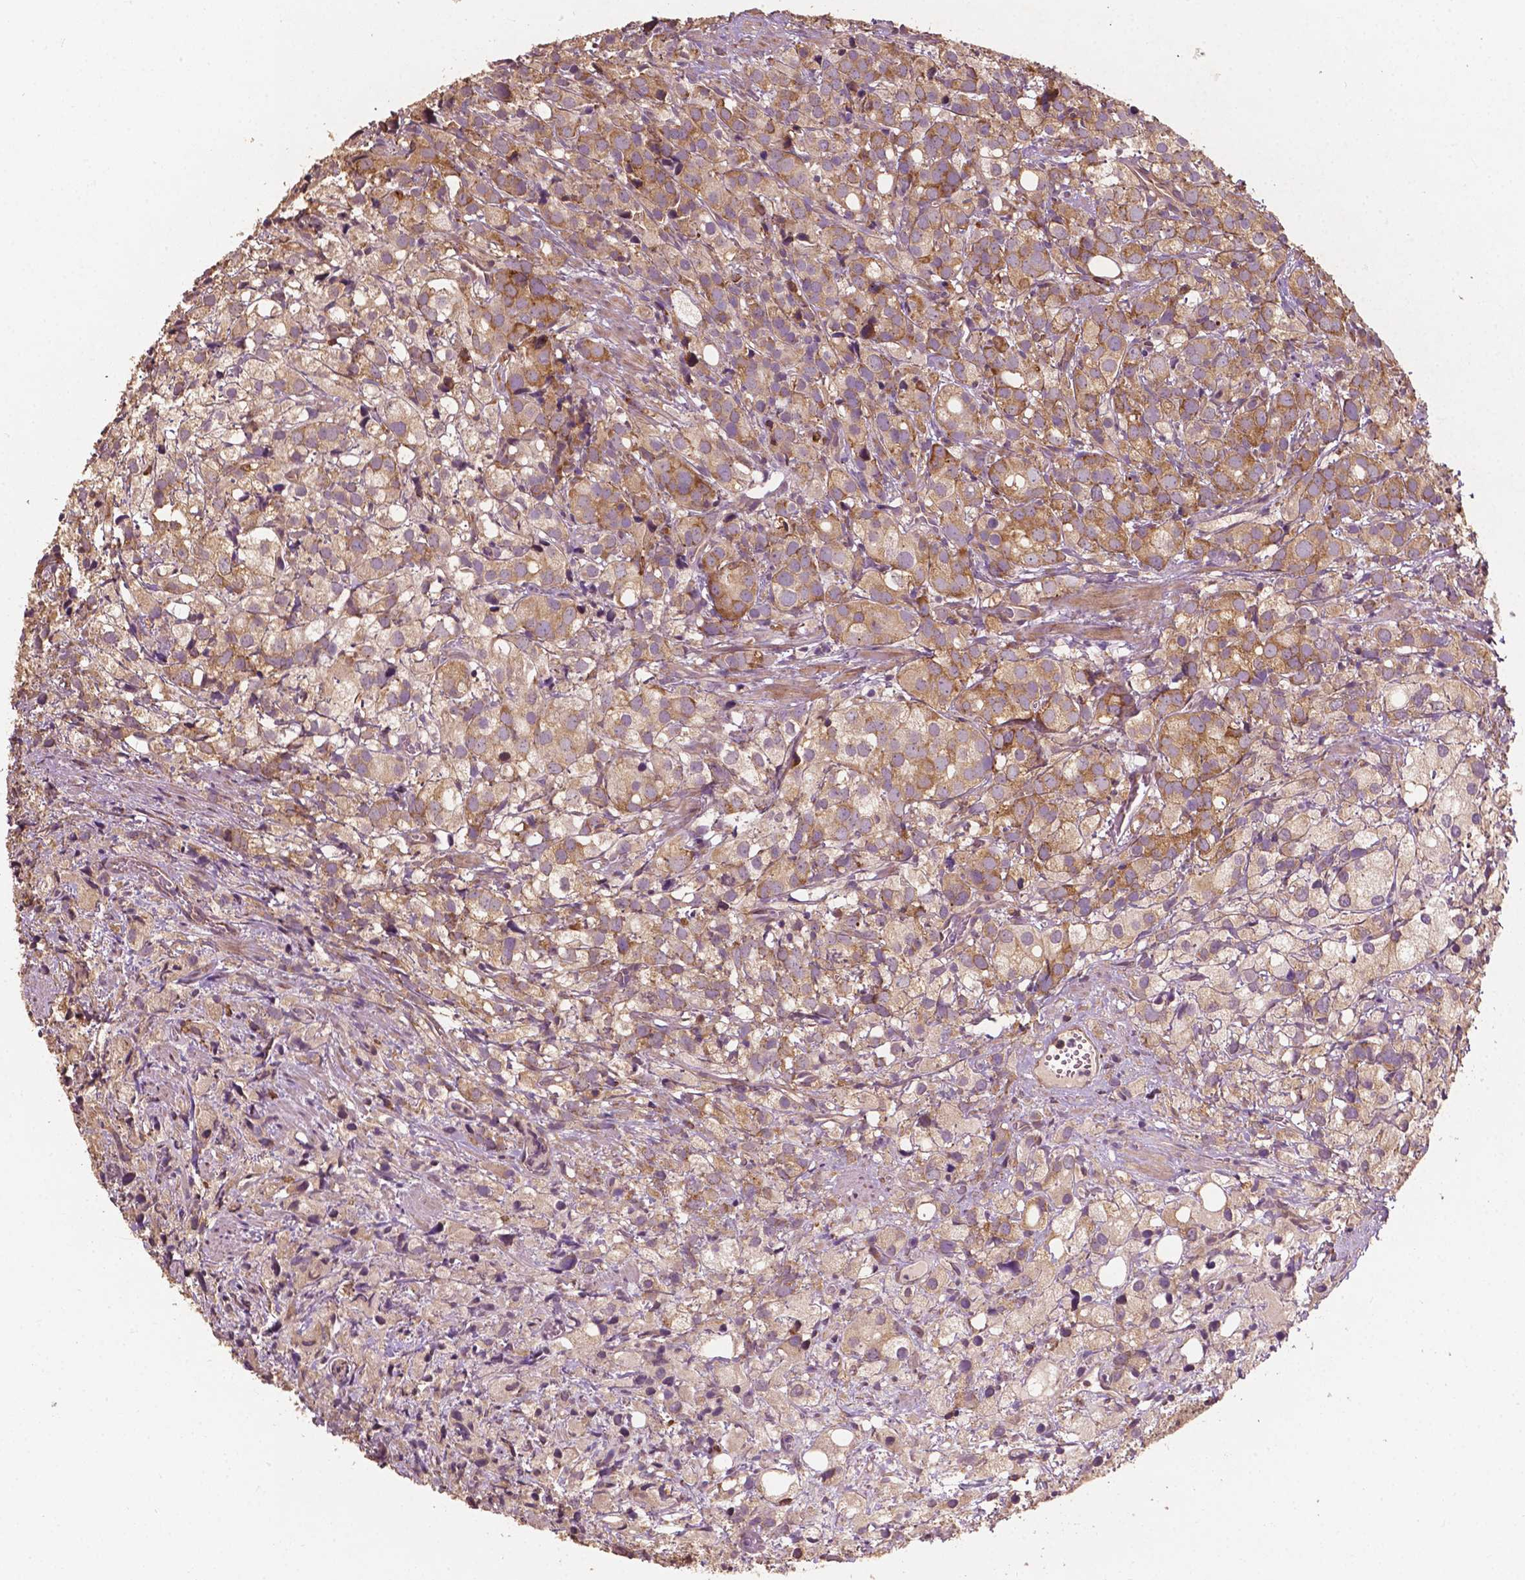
{"staining": {"intensity": "moderate", "quantity": "25%-75%", "location": "cytoplasmic/membranous"}, "tissue": "prostate cancer", "cell_type": "Tumor cells", "image_type": "cancer", "snomed": [{"axis": "morphology", "description": "Adenocarcinoma, High grade"}, {"axis": "topography", "description": "Prostate"}], "caption": "The histopathology image exhibits a brown stain indicating the presence of a protein in the cytoplasmic/membranous of tumor cells in prostate adenocarcinoma (high-grade). (Stains: DAB in brown, nuclei in blue, Microscopy: brightfield microscopy at high magnification).", "gene": "G3BP1", "patient": {"sex": "male", "age": 86}}